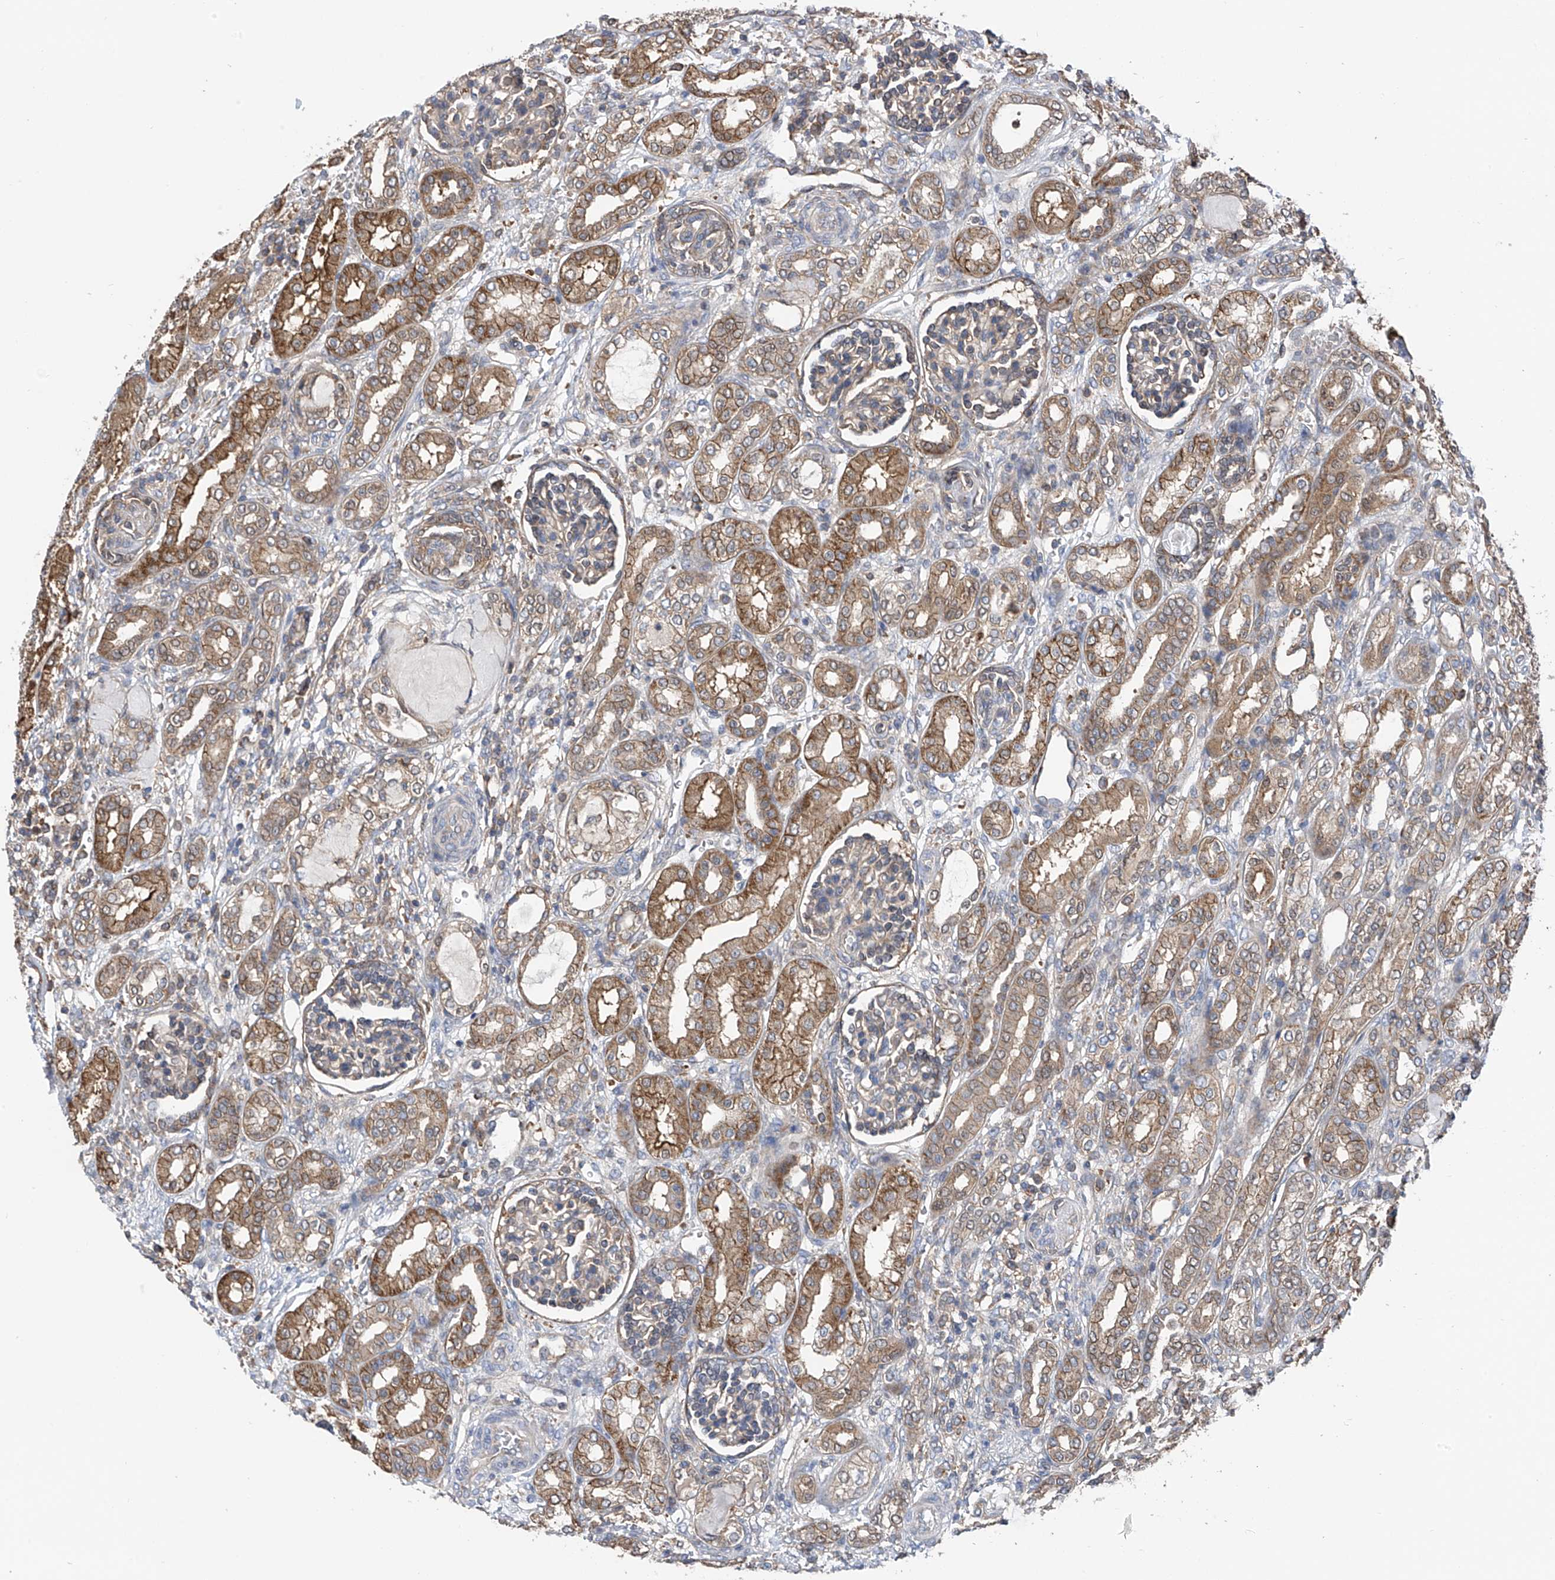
{"staining": {"intensity": "weak", "quantity": "<25%", "location": "cytoplasmic/membranous"}, "tissue": "kidney", "cell_type": "Cells in glomeruli", "image_type": "normal", "snomed": [{"axis": "morphology", "description": "Normal tissue, NOS"}, {"axis": "morphology", "description": "Neoplasm, malignant, NOS"}, {"axis": "topography", "description": "Kidney"}], "caption": "The photomicrograph demonstrates no significant expression in cells in glomeruli of kidney. (DAB immunohistochemistry (IHC) with hematoxylin counter stain).", "gene": "CHPF", "patient": {"sex": "female", "age": 1}}